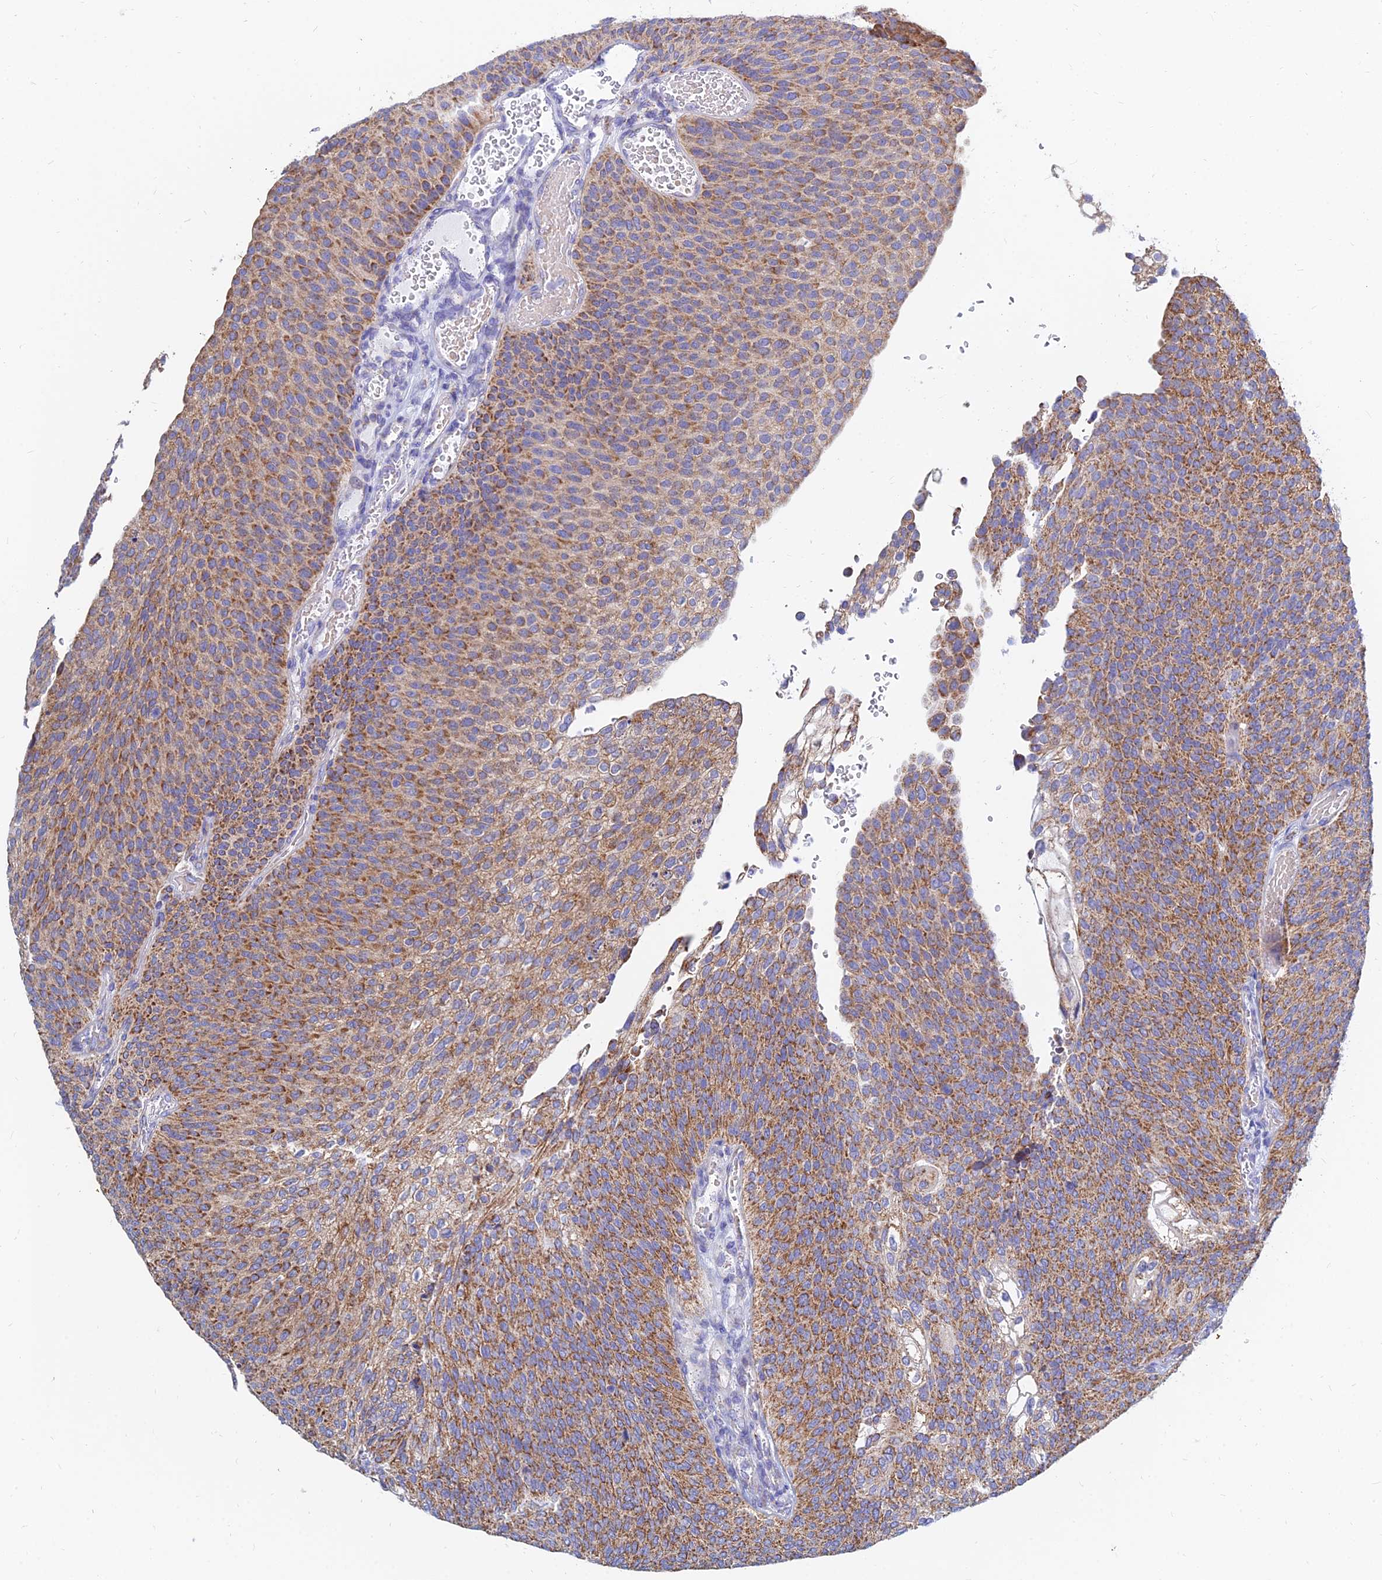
{"staining": {"intensity": "moderate", "quantity": ">75%", "location": "cytoplasmic/membranous"}, "tissue": "urothelial cancer", "cell_type": "Tumor cells", "image_type": "cancer", "snomed": [{"axis": "morphology", "description": "Urothelial carcinoma, High grade"}, {"axis": "topography", "description": "Urinary bladder"}], "caption": "Immunohistochemical staining of human urothelial cancer exhibits medium levels of moderate cytoplasmic/membranous positivity in approximately >75% of tumor cells.", "gene": "MGST1", "patient": {"sex": "female", "age": 79}}